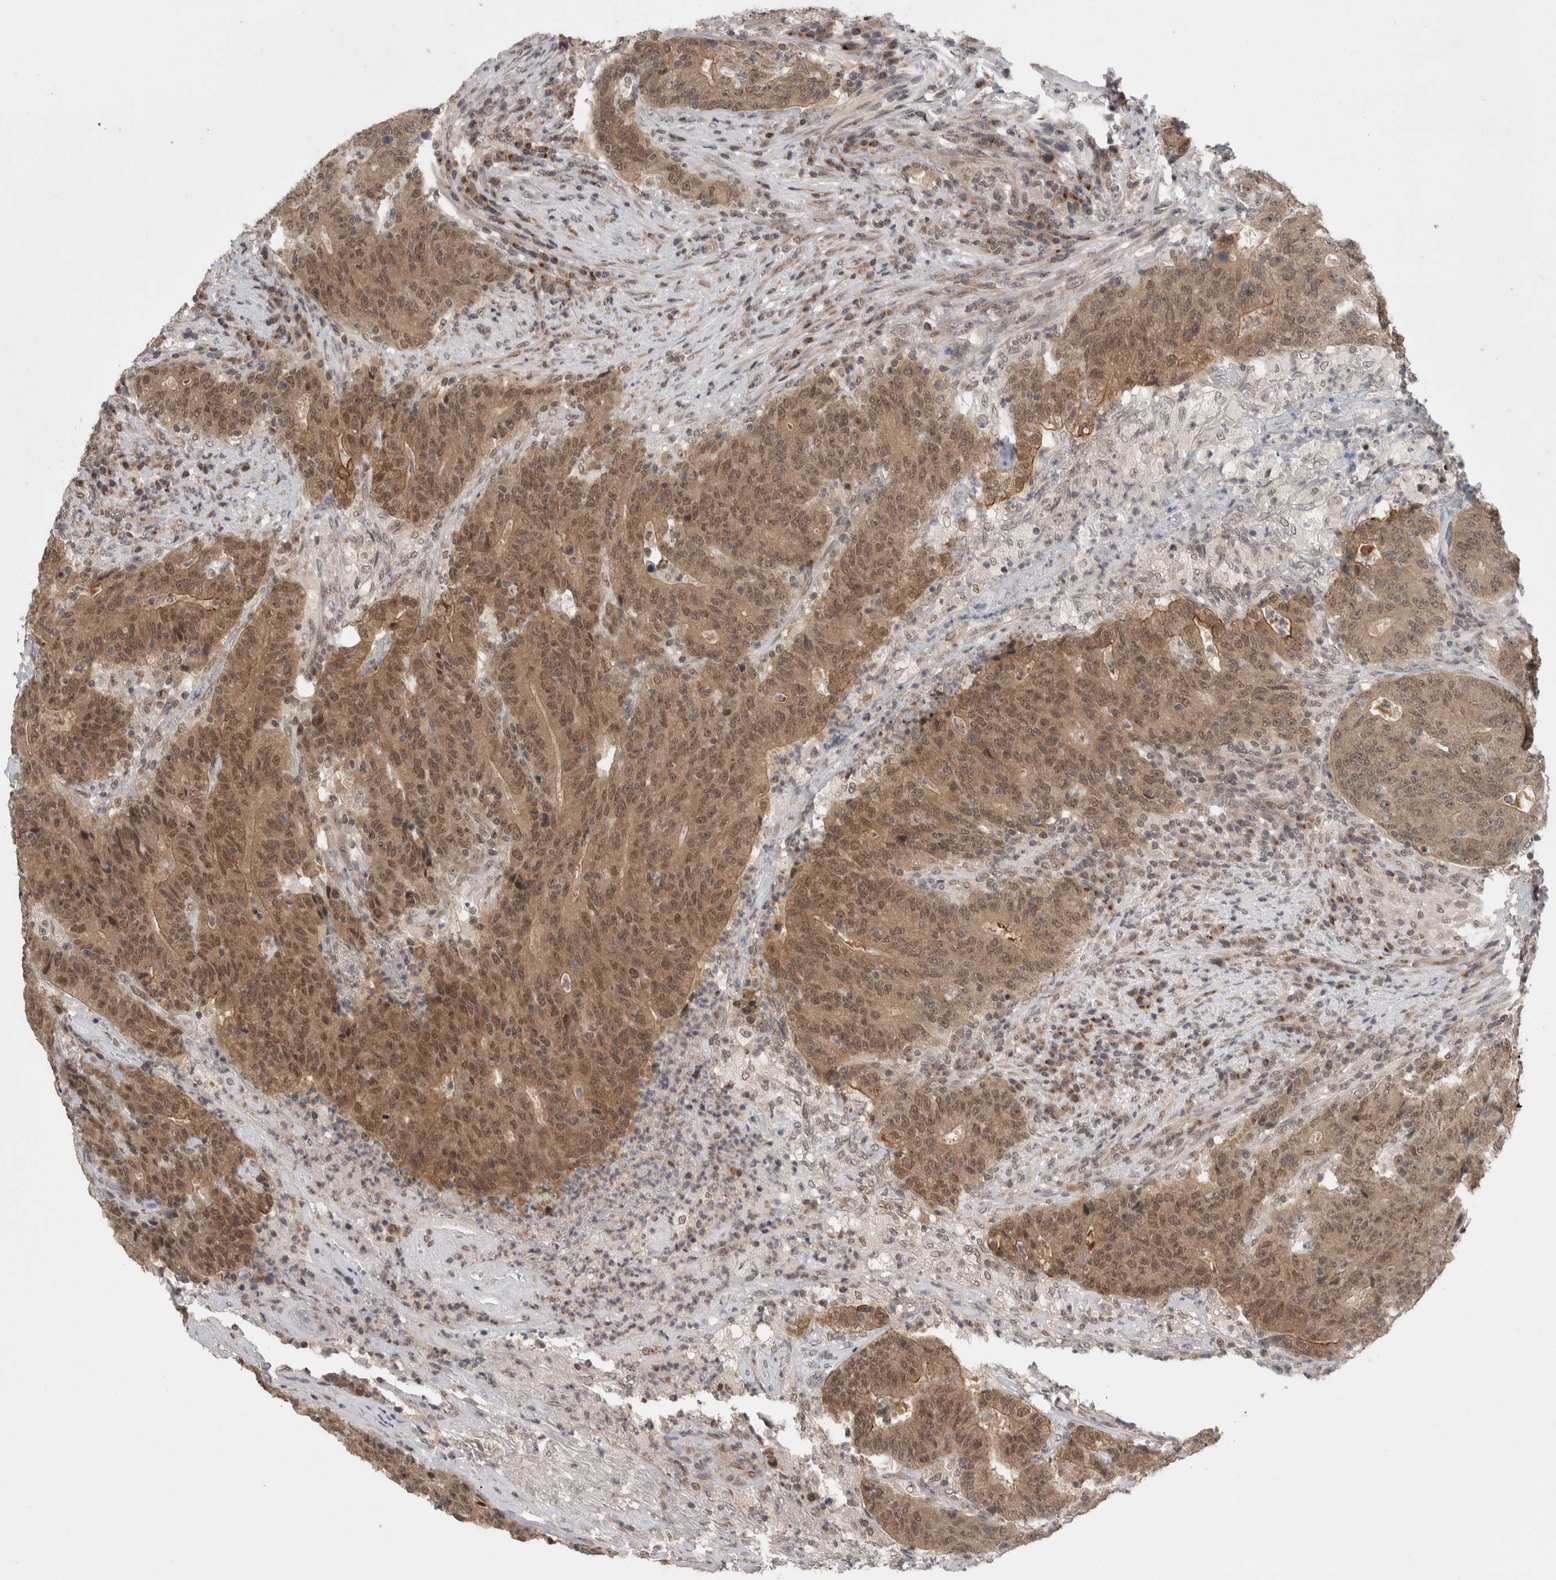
{"staining": {"intensity": "moderate", "quantity": ">75%", "location": "cytoplasmic/membranous,nuclear"}, "tissue": "colorectal cancer", "cell_type": "Tumor cells", "image_type": "cancer", "snomed": [{"axis": "morphology", "description": "Normal tissue, NOS"}, {"axis": "morphology", "description": "Adenocarcinoma, NOS"}, {"axis": "topography", "description": "Colon"}], "caption": "Human colorectal cancer stained for a protein (brown) shows moderate cytoplasmic/membranous and nuclear positive staining in approximately >75% of tumor cells.", "gene": "ZNF341", "patient": {"sex": "female", "age": 75}}